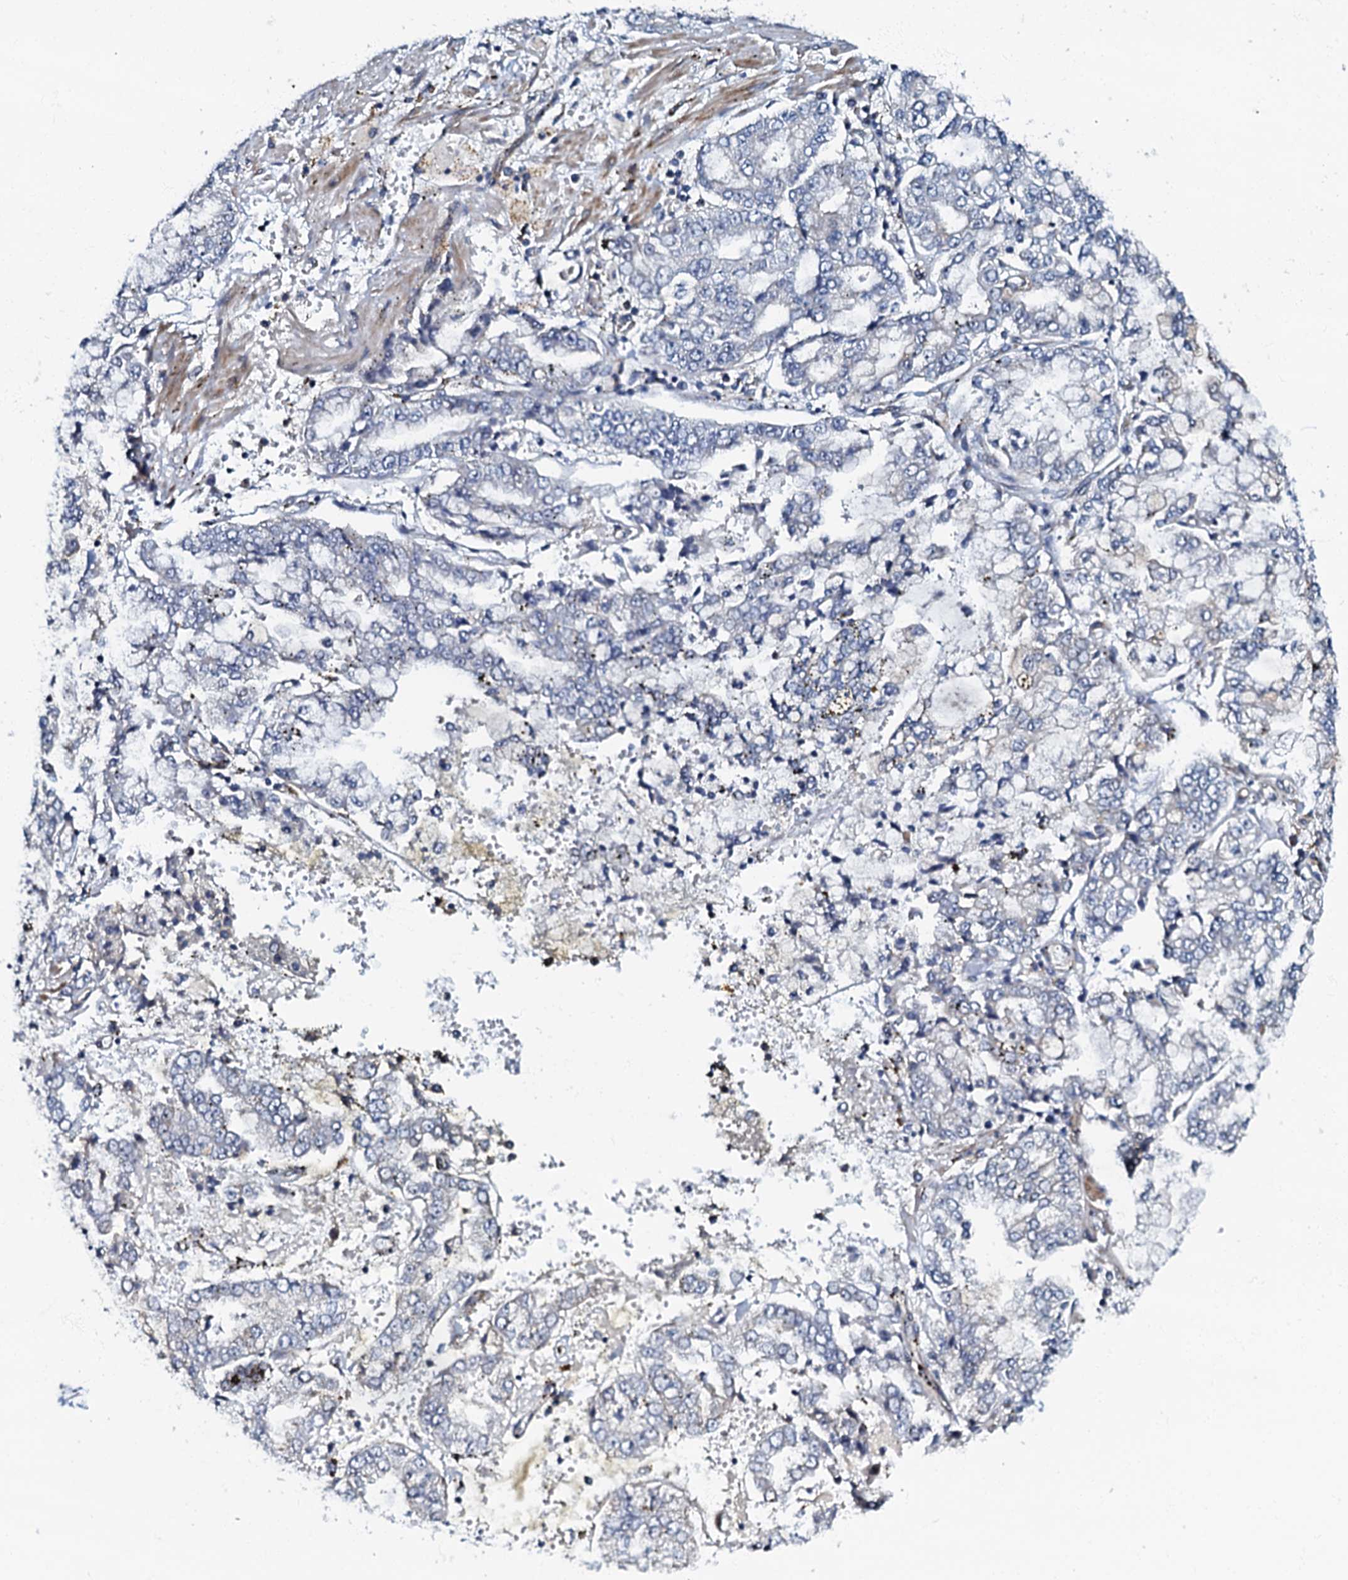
{"staining": {"intensity": "negative", "quantity": "none", "location": "none"}, "tissue": "stomach cancer", "cell_type": "Tumor cells", "image_type": "cancer", "snomed": [{"axis": "morphology", "description": "Adenocarcinoma, NOS"}, {"axis": "topography", "description": "Stomach"}], "caption": "Tumor cells show no significant staining in stomach cancer.", "gene": "OLAH", "patient": {"sex": "male", "age": 76}}